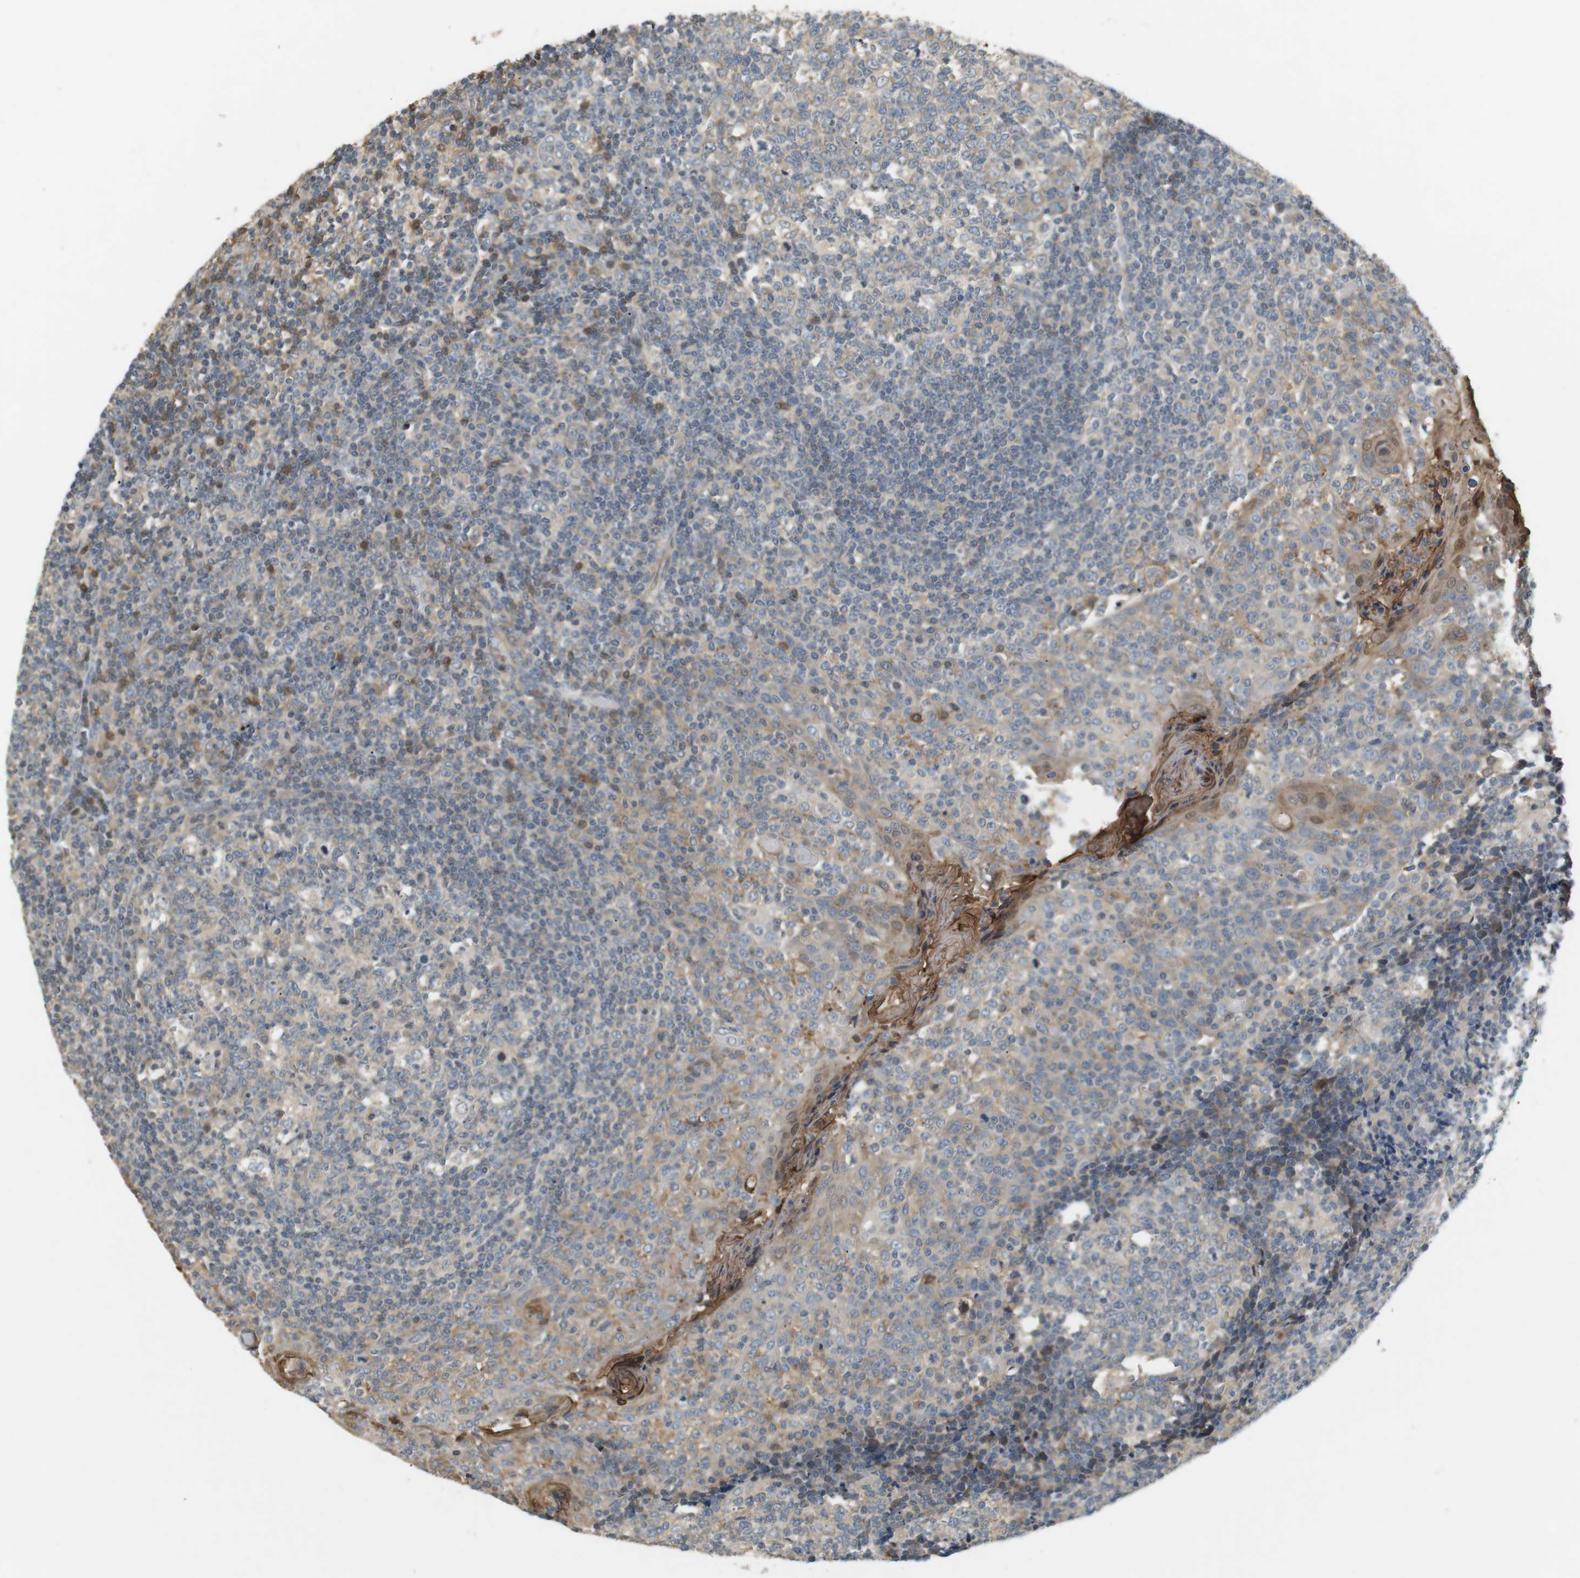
{"staining": {"intensity": "weak", "quantity": "25%-75%", "location": "cytoplasmic/membranous"}, "tissue": "tonsil", "cell_type": "Germinal center cells", "image_type": "normal", "snomed": [{"axis": "morphology", "description": "Normal tissue, NOS"}, {"axis": "topography", "description": "Tonsil"}], "caption": "Immunohistochemistry (IHC) of benign tonsil exhibits low levels of weak cytoplasmic/membranous staining in approximately 25%-75% of germinal center cells.", "gene": "P2RY1", "patient": {"sex": "female", "age": 19}}